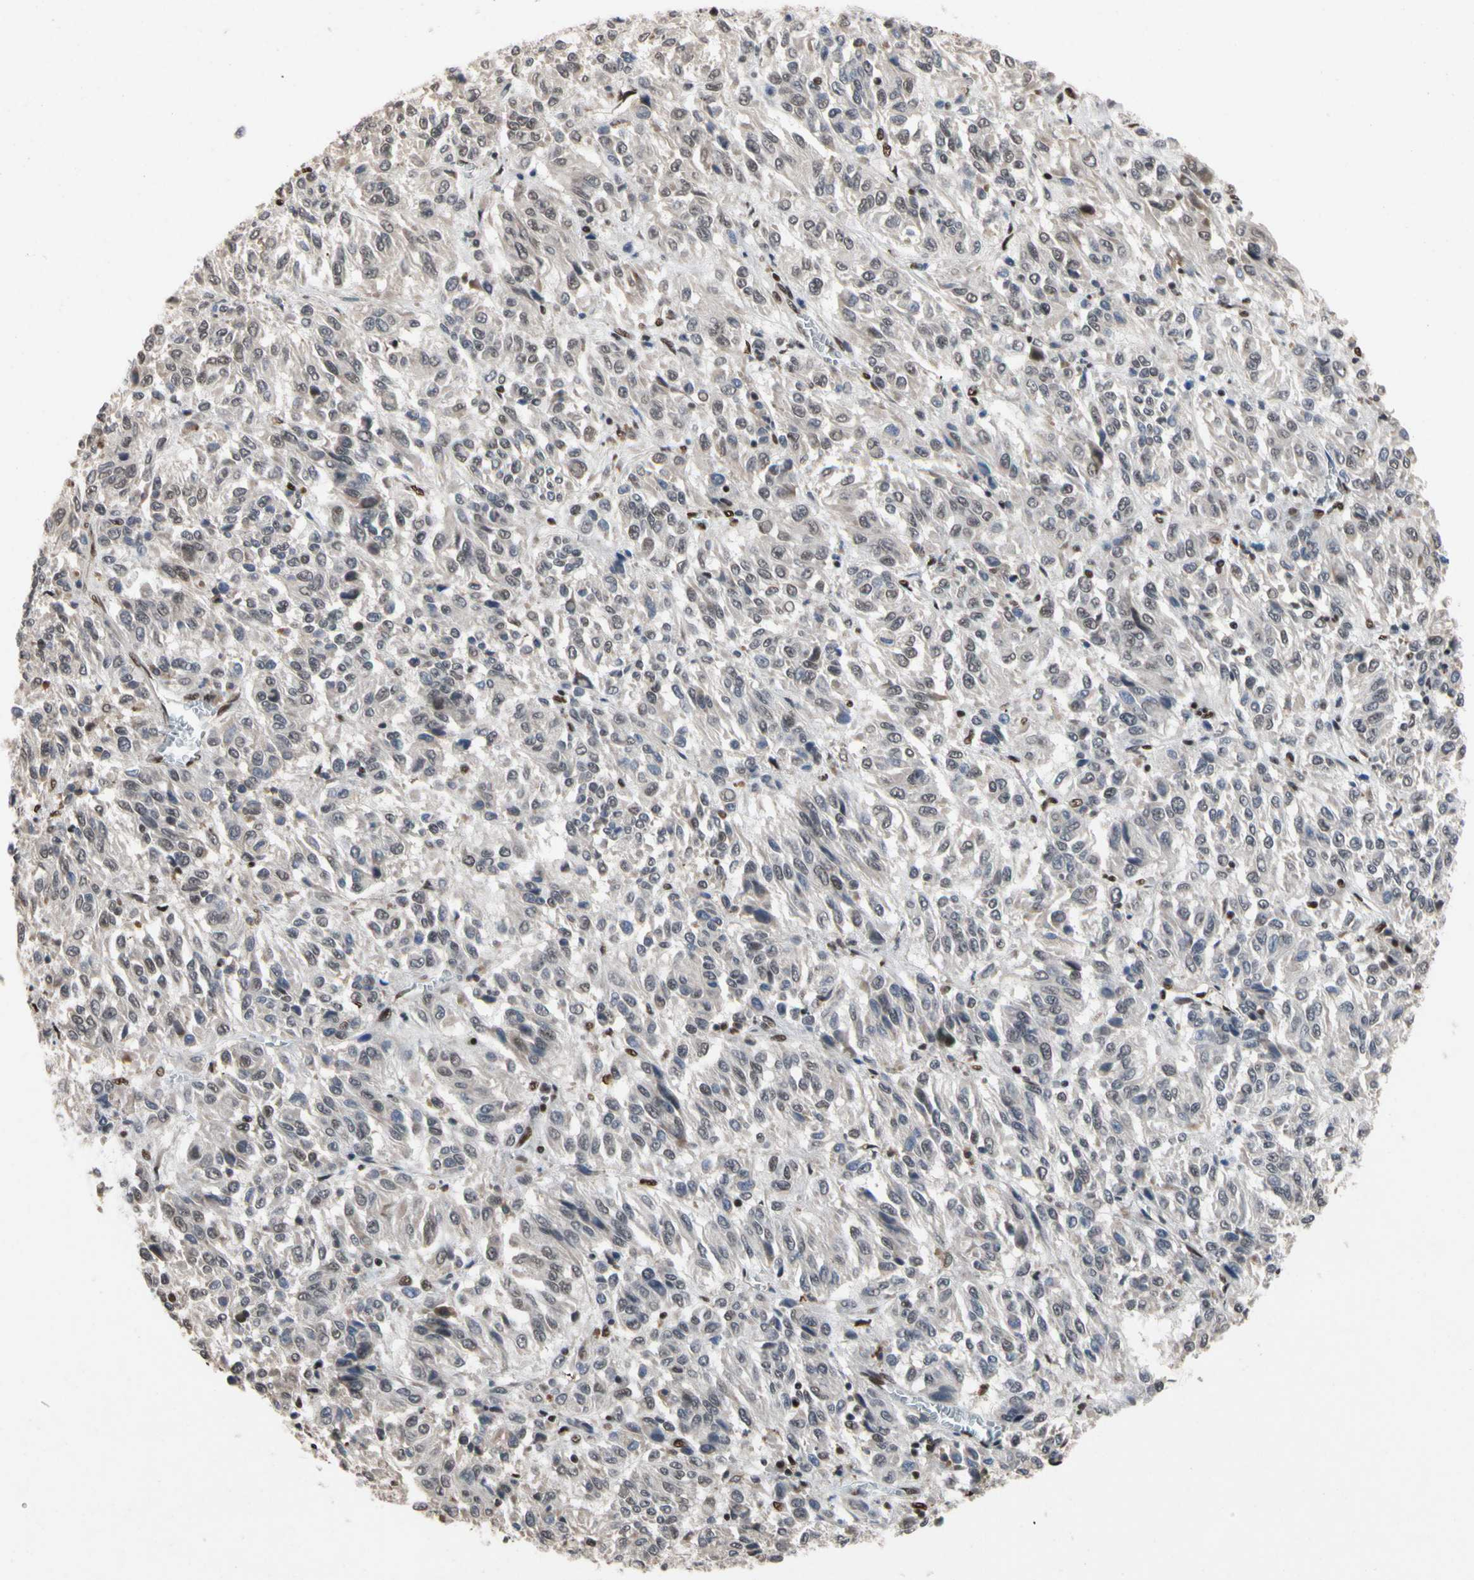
{"staining": {"intensity": "weak", "quantity": "<25%", "location": "nuclear"}, "tissue": "melanoma", "cell_type": "Tumor cells", "image_type": "cancer", "snomed": [{"axis": "morphology", "description": "Malignant melanoma, Metastatic site"}, {"axis": "topography", "description": "Lung"}], "caption": "DAB immunohistochemical staining of human malignant melanoma (metastatic site) reveals no significant staining in tumor cells. (DAB (3,3'-diaminobenzidine) immunohistochemistry (IHC) visualized using brightfield microscopy, high magnification).", "gene": "FAM98B", "patient": {"sex": "male", "age": 64}}